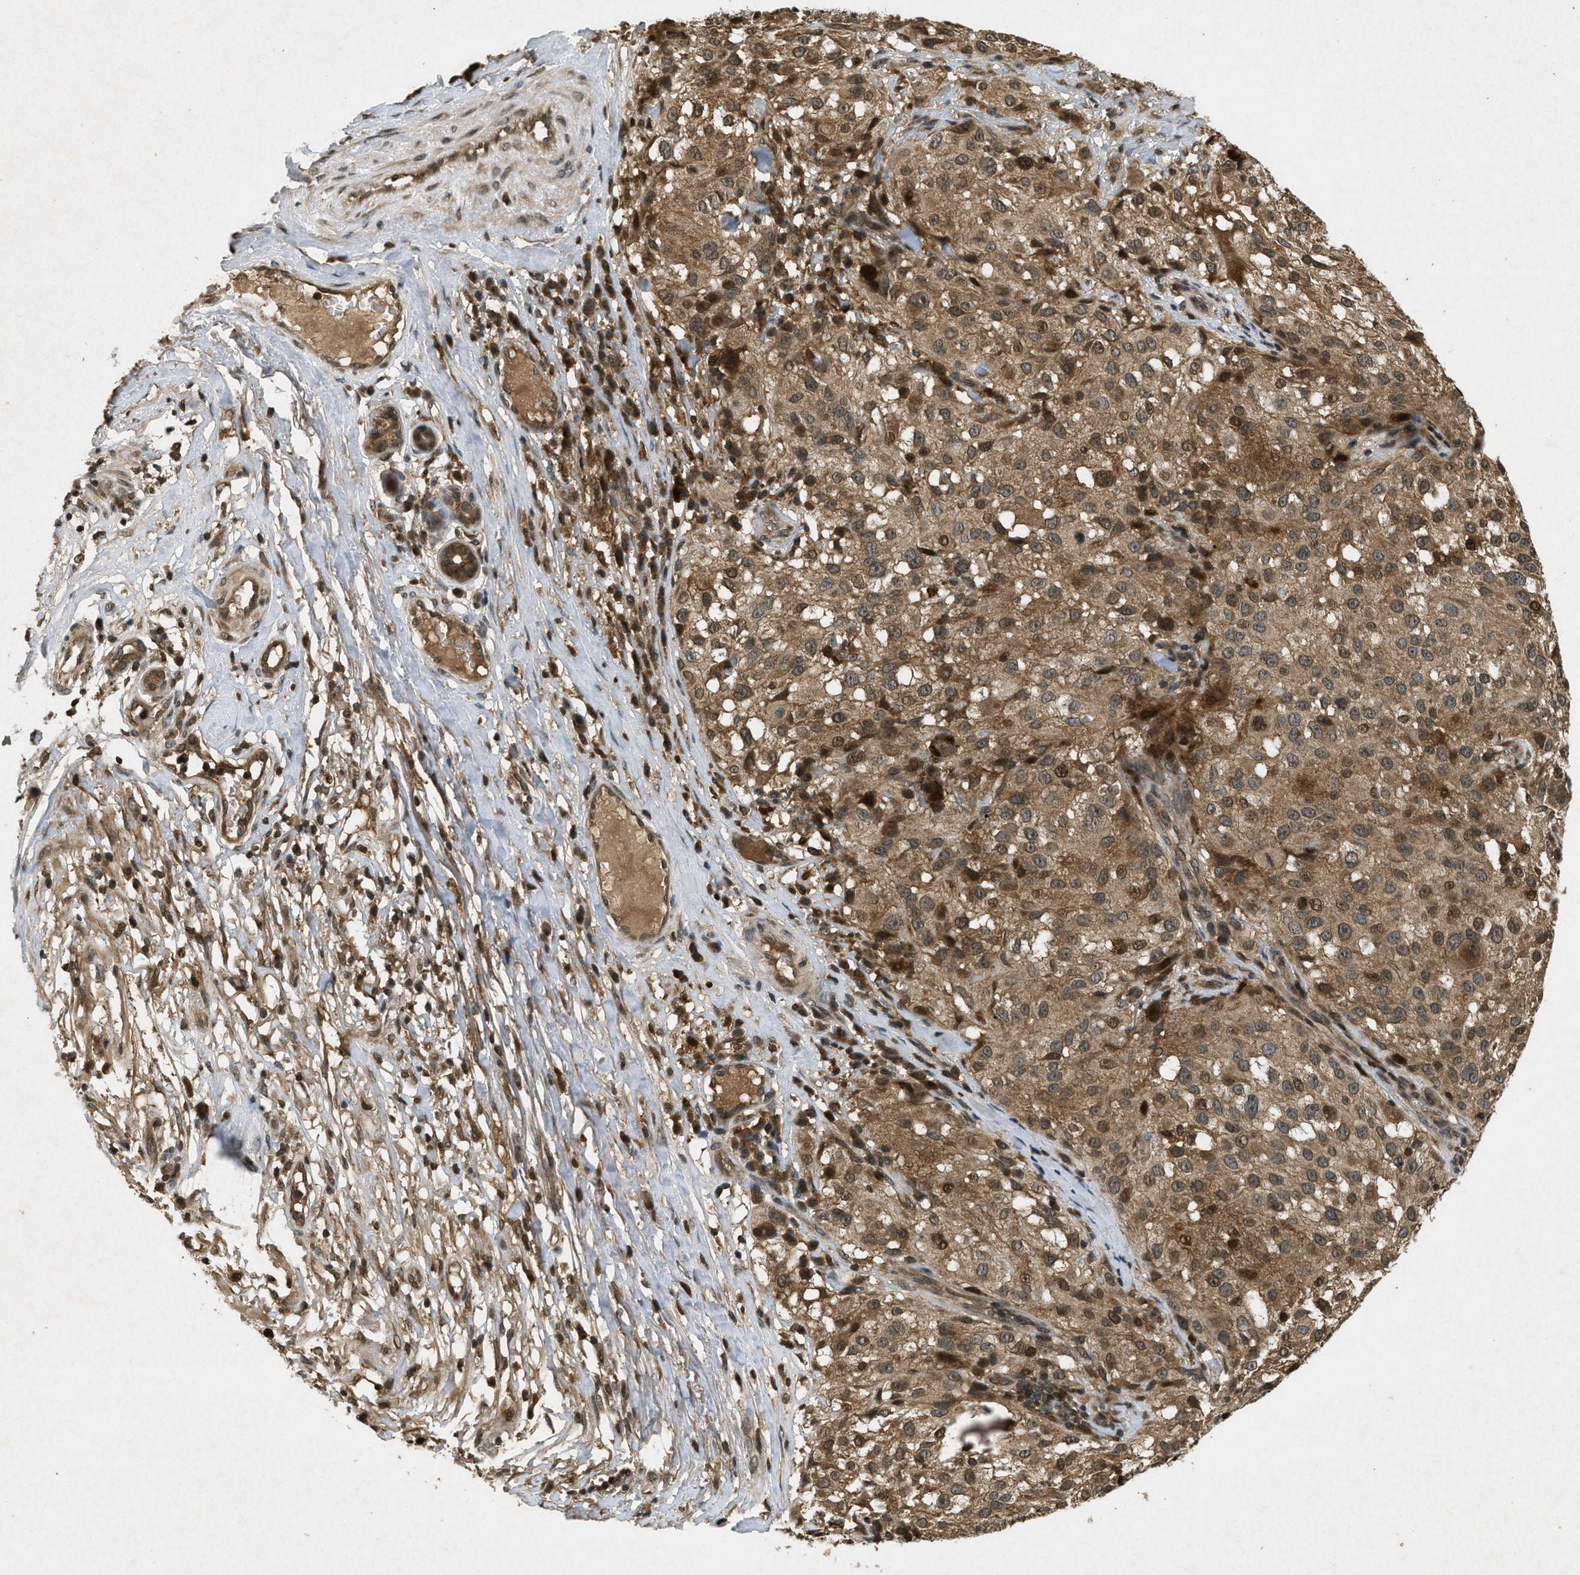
{"staining": {"intensity": "moderate", "quantity": ">75%", "location": "cytoplasmic/membranous"}, "tissue": "melanoma", "cell_type": "Tumor cells", "image_type": "cancer", "snomed": [{"axis": "morphology", "description": "Necrosis, NOS"}, {"axis": "morphology", "description": "Malignant melanoma, NOS"}, {"axis": "topography", "description": "Skin"}], "caption": "The immunohistochemical stain highlights moderate cytoplasmic/membranous staining in tumor cells of melanoma tissue.", "gene": "ATG7", "patient": {"sex": "female", "age": 87}}